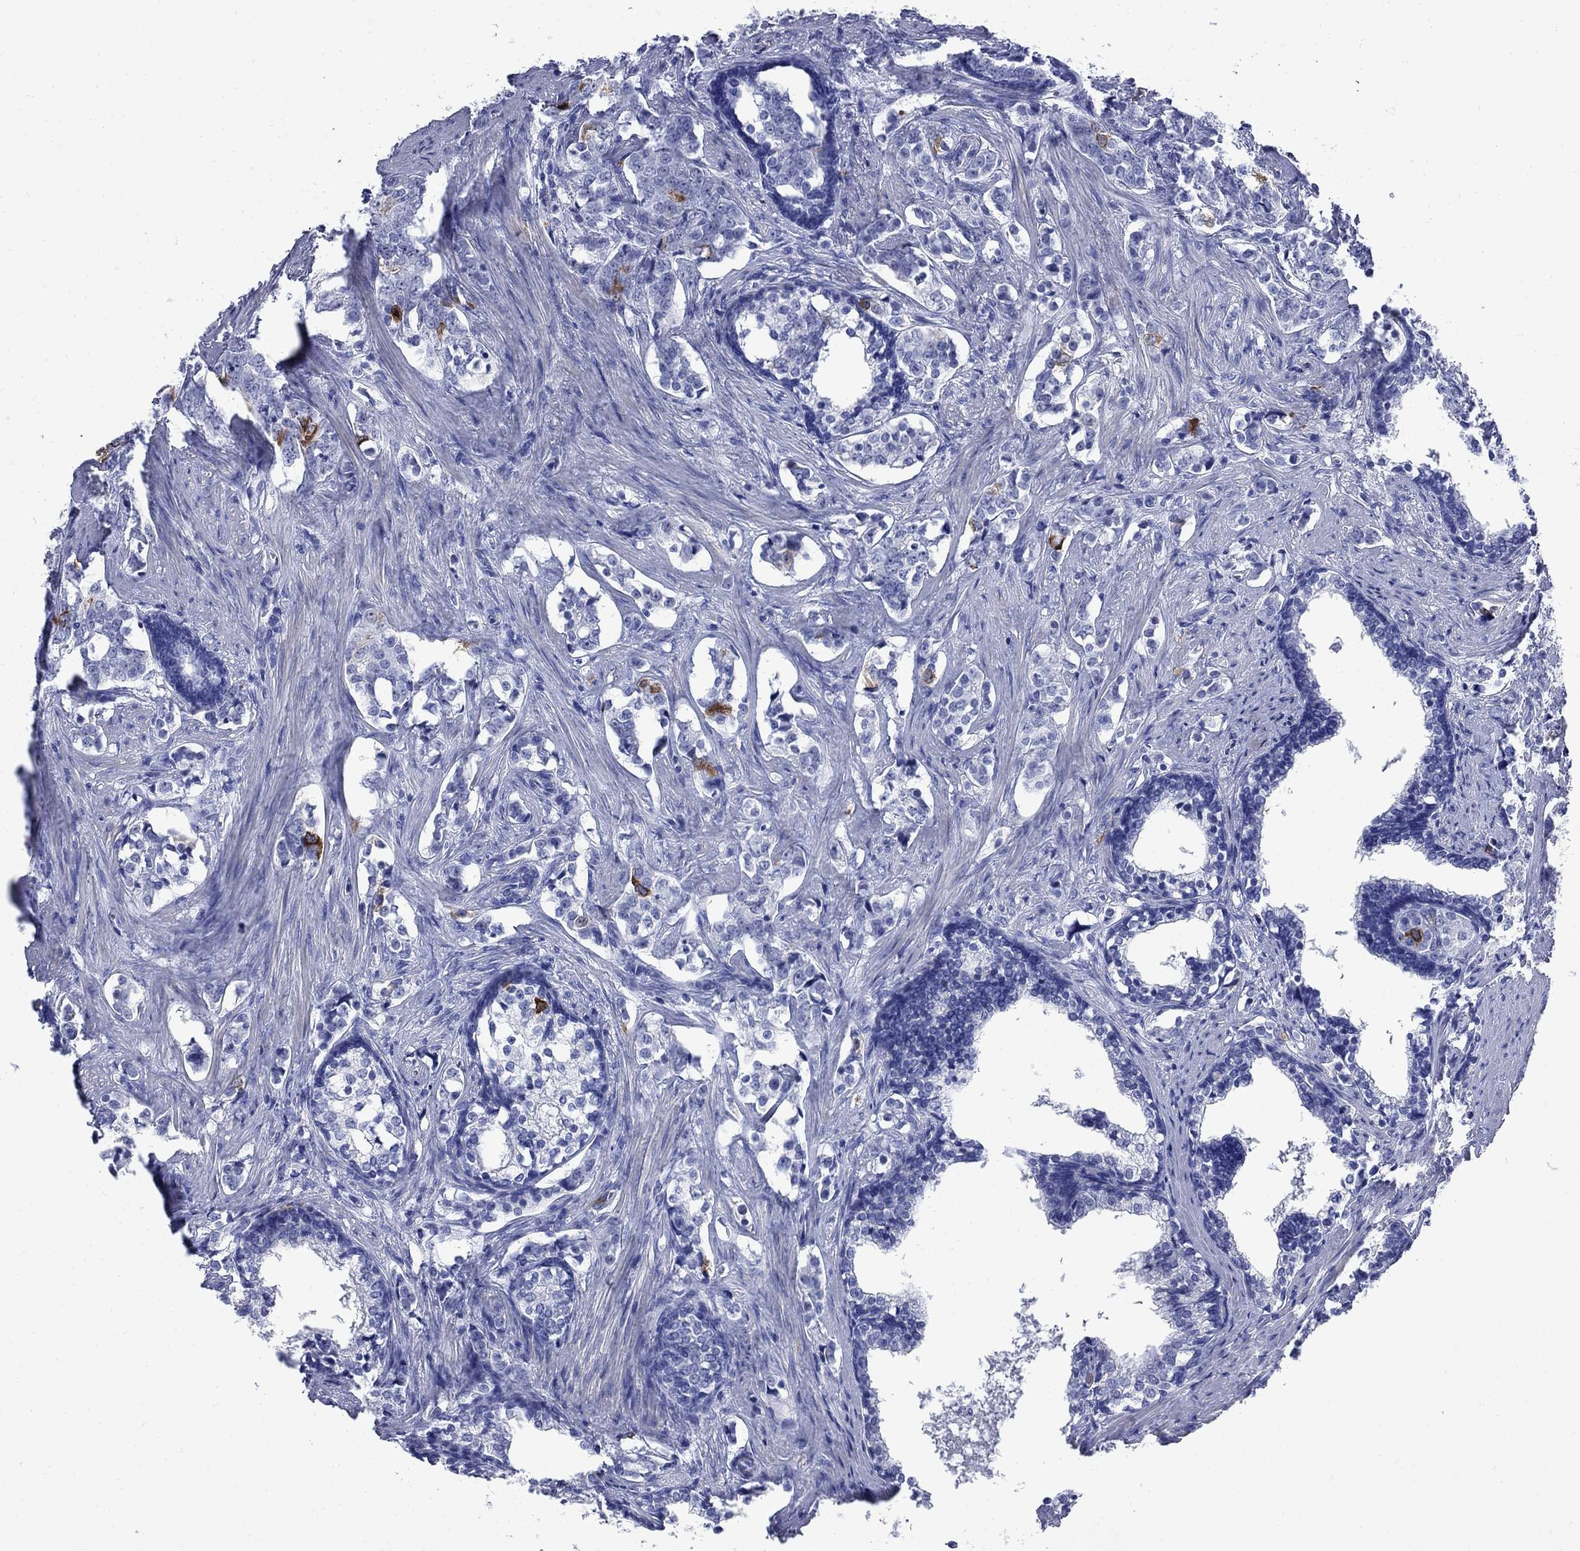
{"staining": {"intensity": "strong", "quantity": "<25%", "location": "cytoplasmic/membranous"}, "tissue": "prostate cancer", "cell_type": "Tumor cells", "image_type": "cancer", "snomed": [{"axis": "morphology", "description": "Adenocarcinoma, NOS"}, {"axis": "topography", "description": "Prostate and seminal vesicle, NOS"}], "caption": "Prostate adenocarcinoma stained with a protein marker shows strong staining in tumor cells.", "gene": "TACC3", "patient": {"sex": "male", "age": 63}}